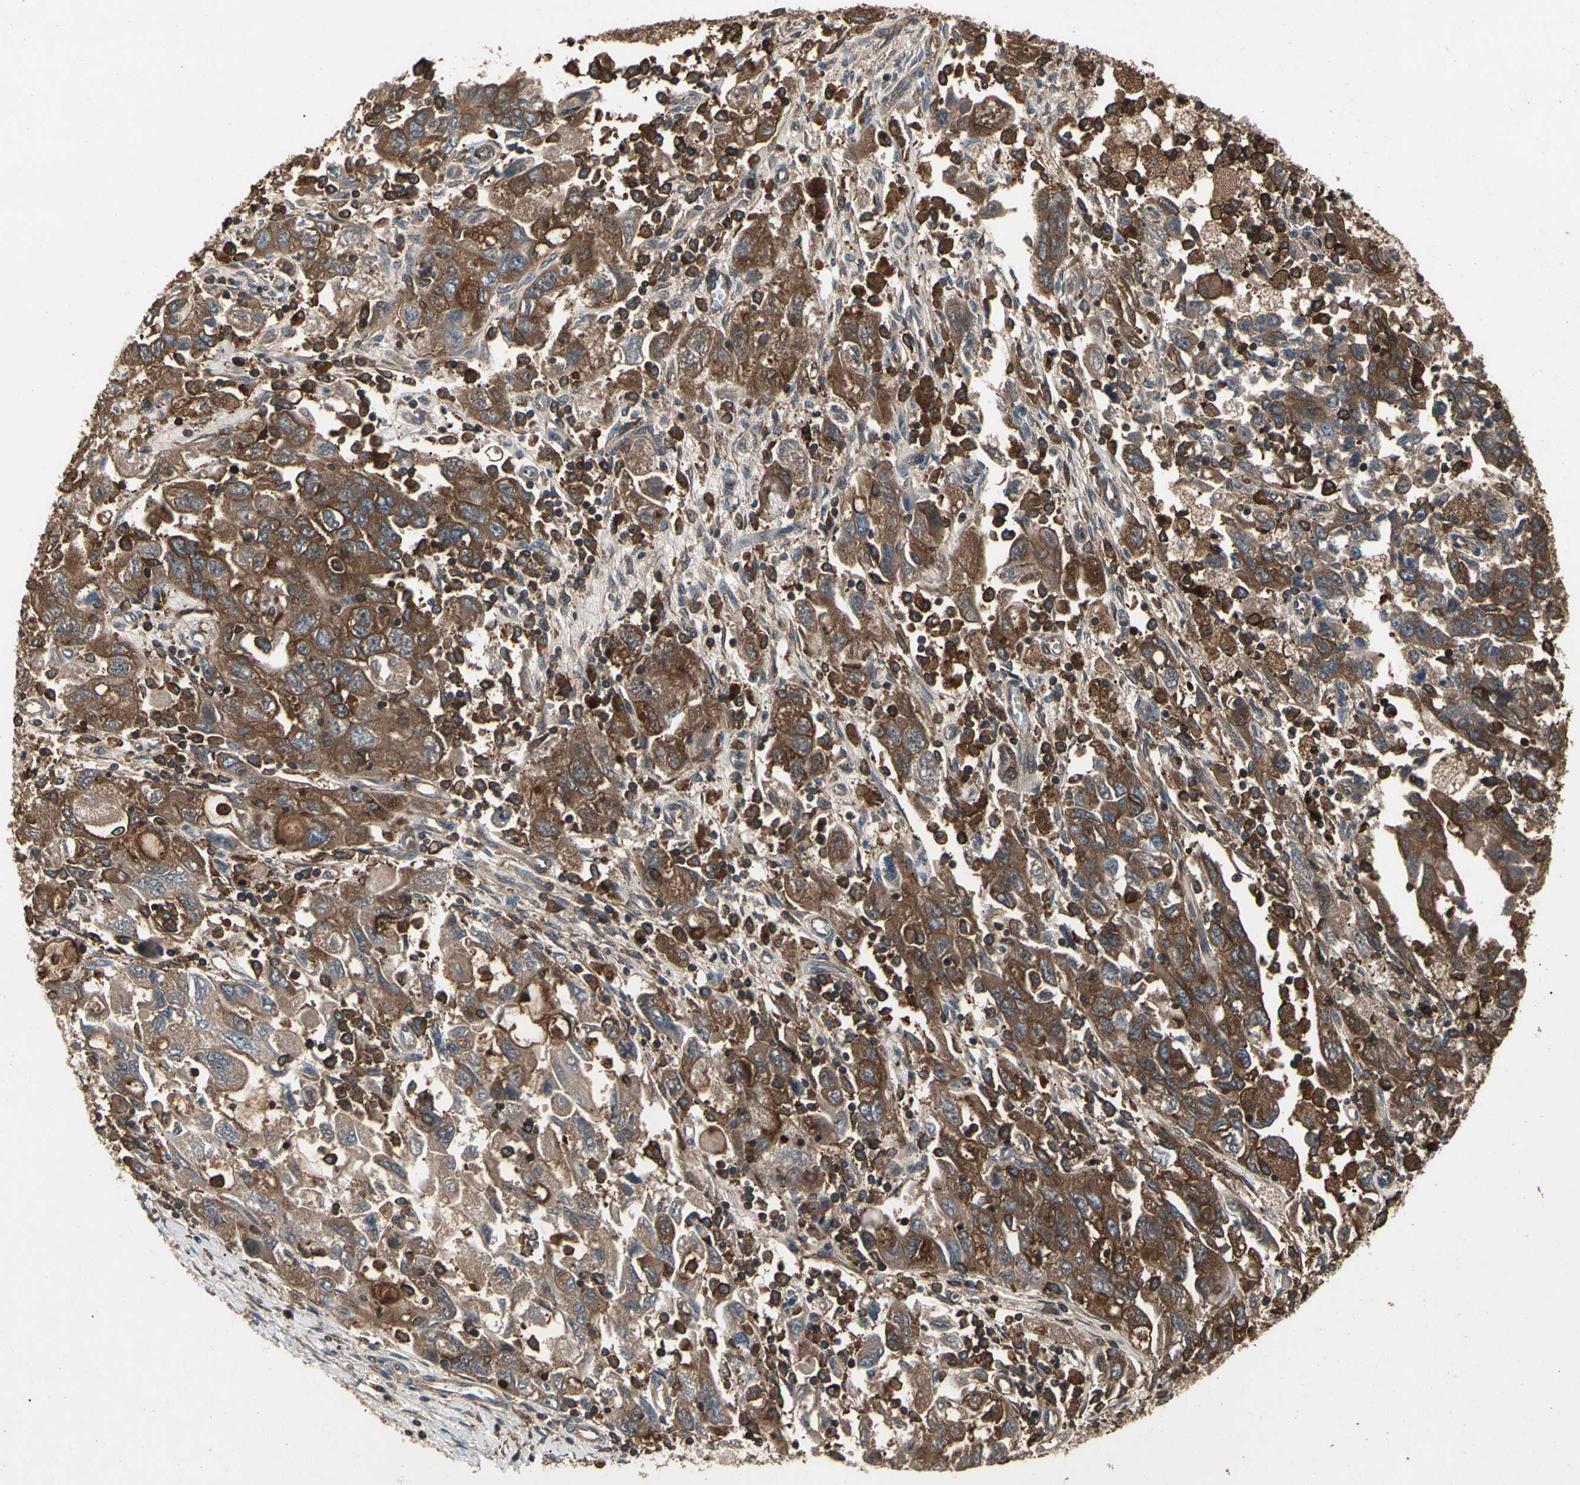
{"staining": {"intensity": "strong", "quantity": ">75%", "location": "cytoplasmic/membranous"}, "tissue": "ovarian cancer", "cell_type": "Tumor cells", "image_type": "cancer", "snomed": [{"axis": "morphology", "description": "Carcinoma, NOS"}, {"axis": "morphology", "description": "Cystadenocarcinoma, serous, NOS"}, {"axis": "topography", "description": "Ovary"}], "caption": "Immunohistochemistry (IHC) image of human serous cystadenocarcinoma (ovarian) stained for a protein (brown), which exhibits high levels of strong cytoplasmic/membranous positivity in about >75% of tumor cells.", "gene": "AGBL2", "patient": {"sex": "female", "age": 69}}